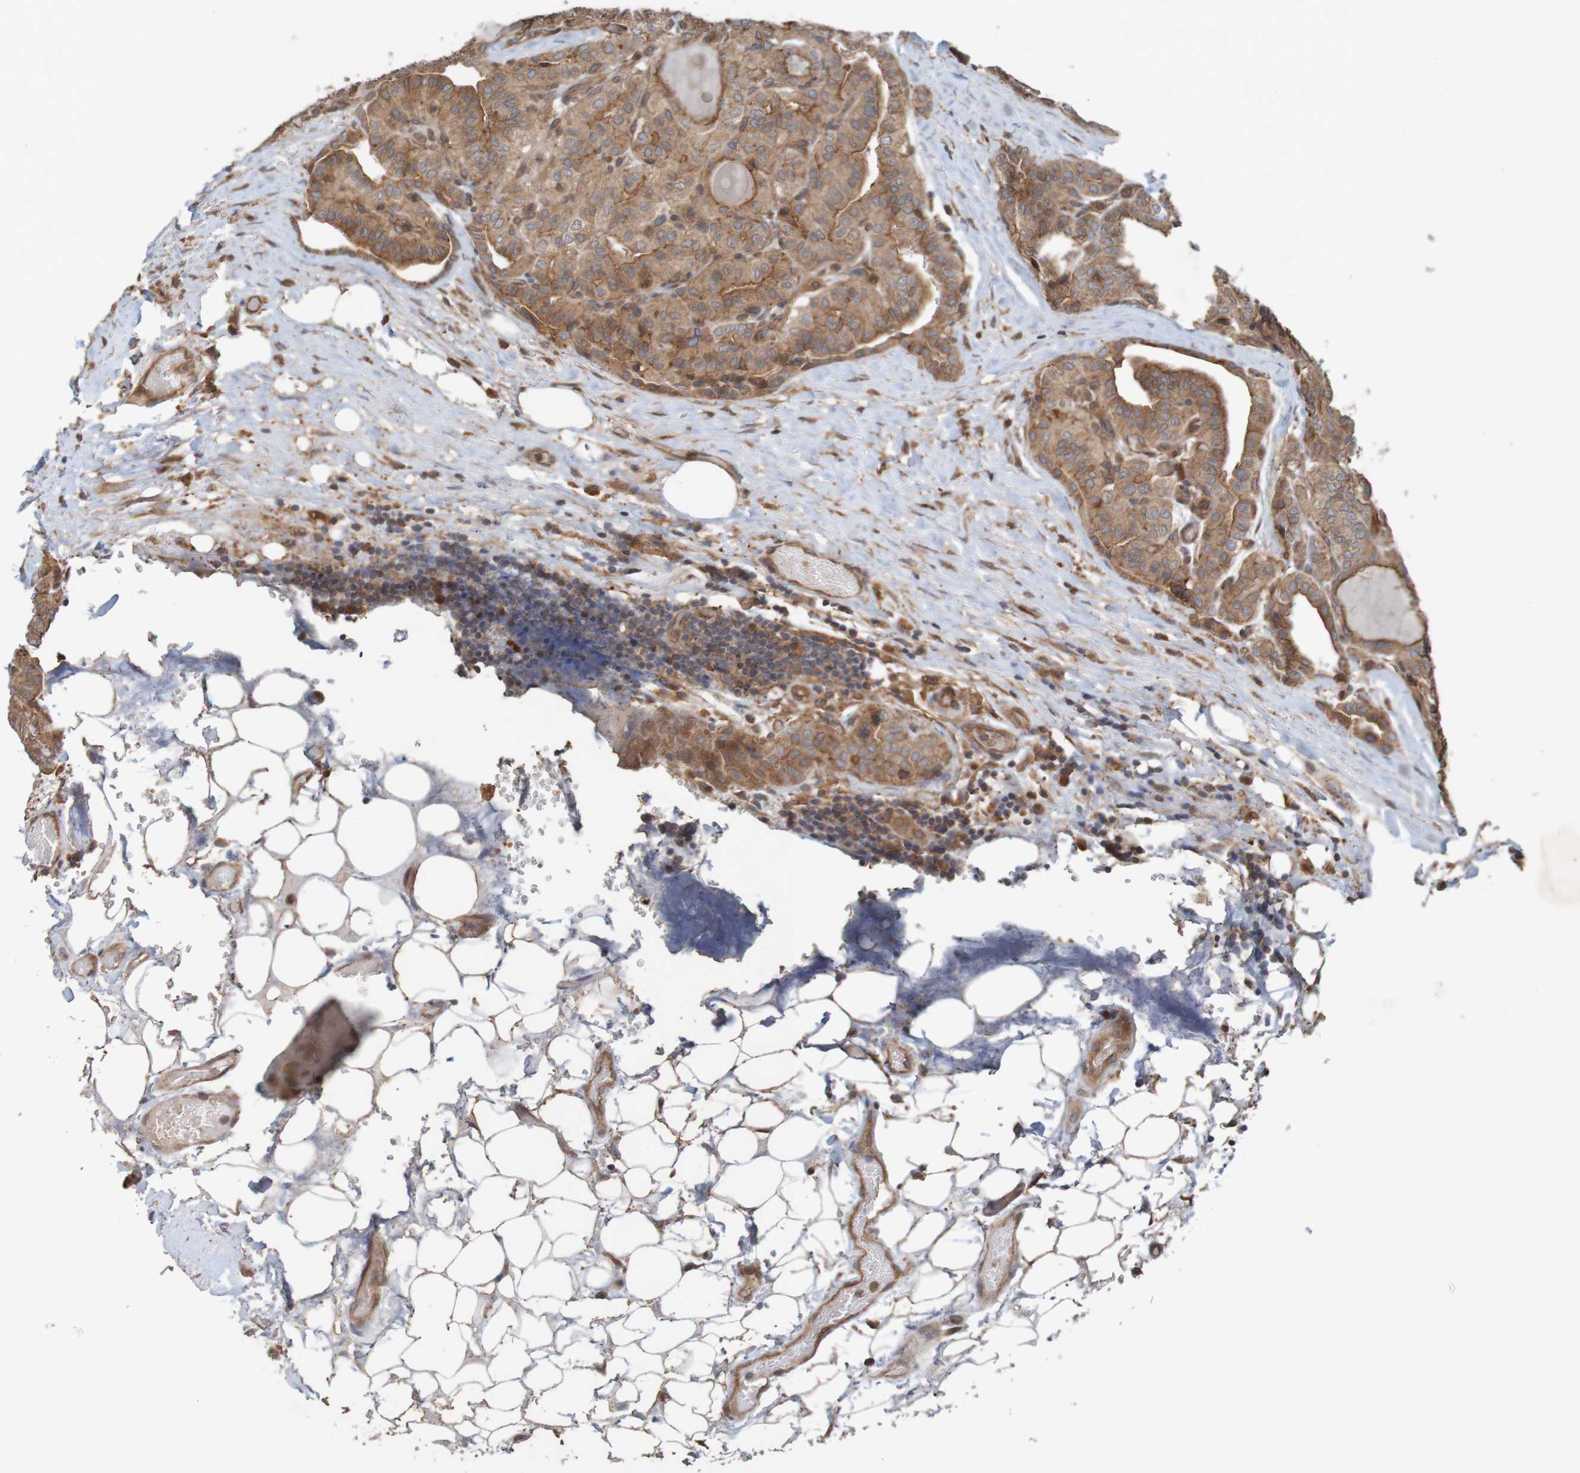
{"staining": {"intensity": "moderate", "quantity": ">75%", "location": "cytoplasmic/membranous"}, "tissue": "thyroid cancer", "cell_type": "Tumor cells", "image_type": "cancer", "snomed": [{"axis": "morphology", "description": "Papillary adenocarcinoma, NOS"}, {"axis": "topography", "description": "Thyroid gland"}], "caption": "This photomicrograph shows papillary adenocarcinoma (thyroid) stained with IHC to label a protein in brown. The cytoplasmic/membranous of tumor cells show moderate positivity for the protein. Nuclei are counter-stained blue.", "gene": "ARHGEF11", "patient": {"sex": "male", "age": 77}}